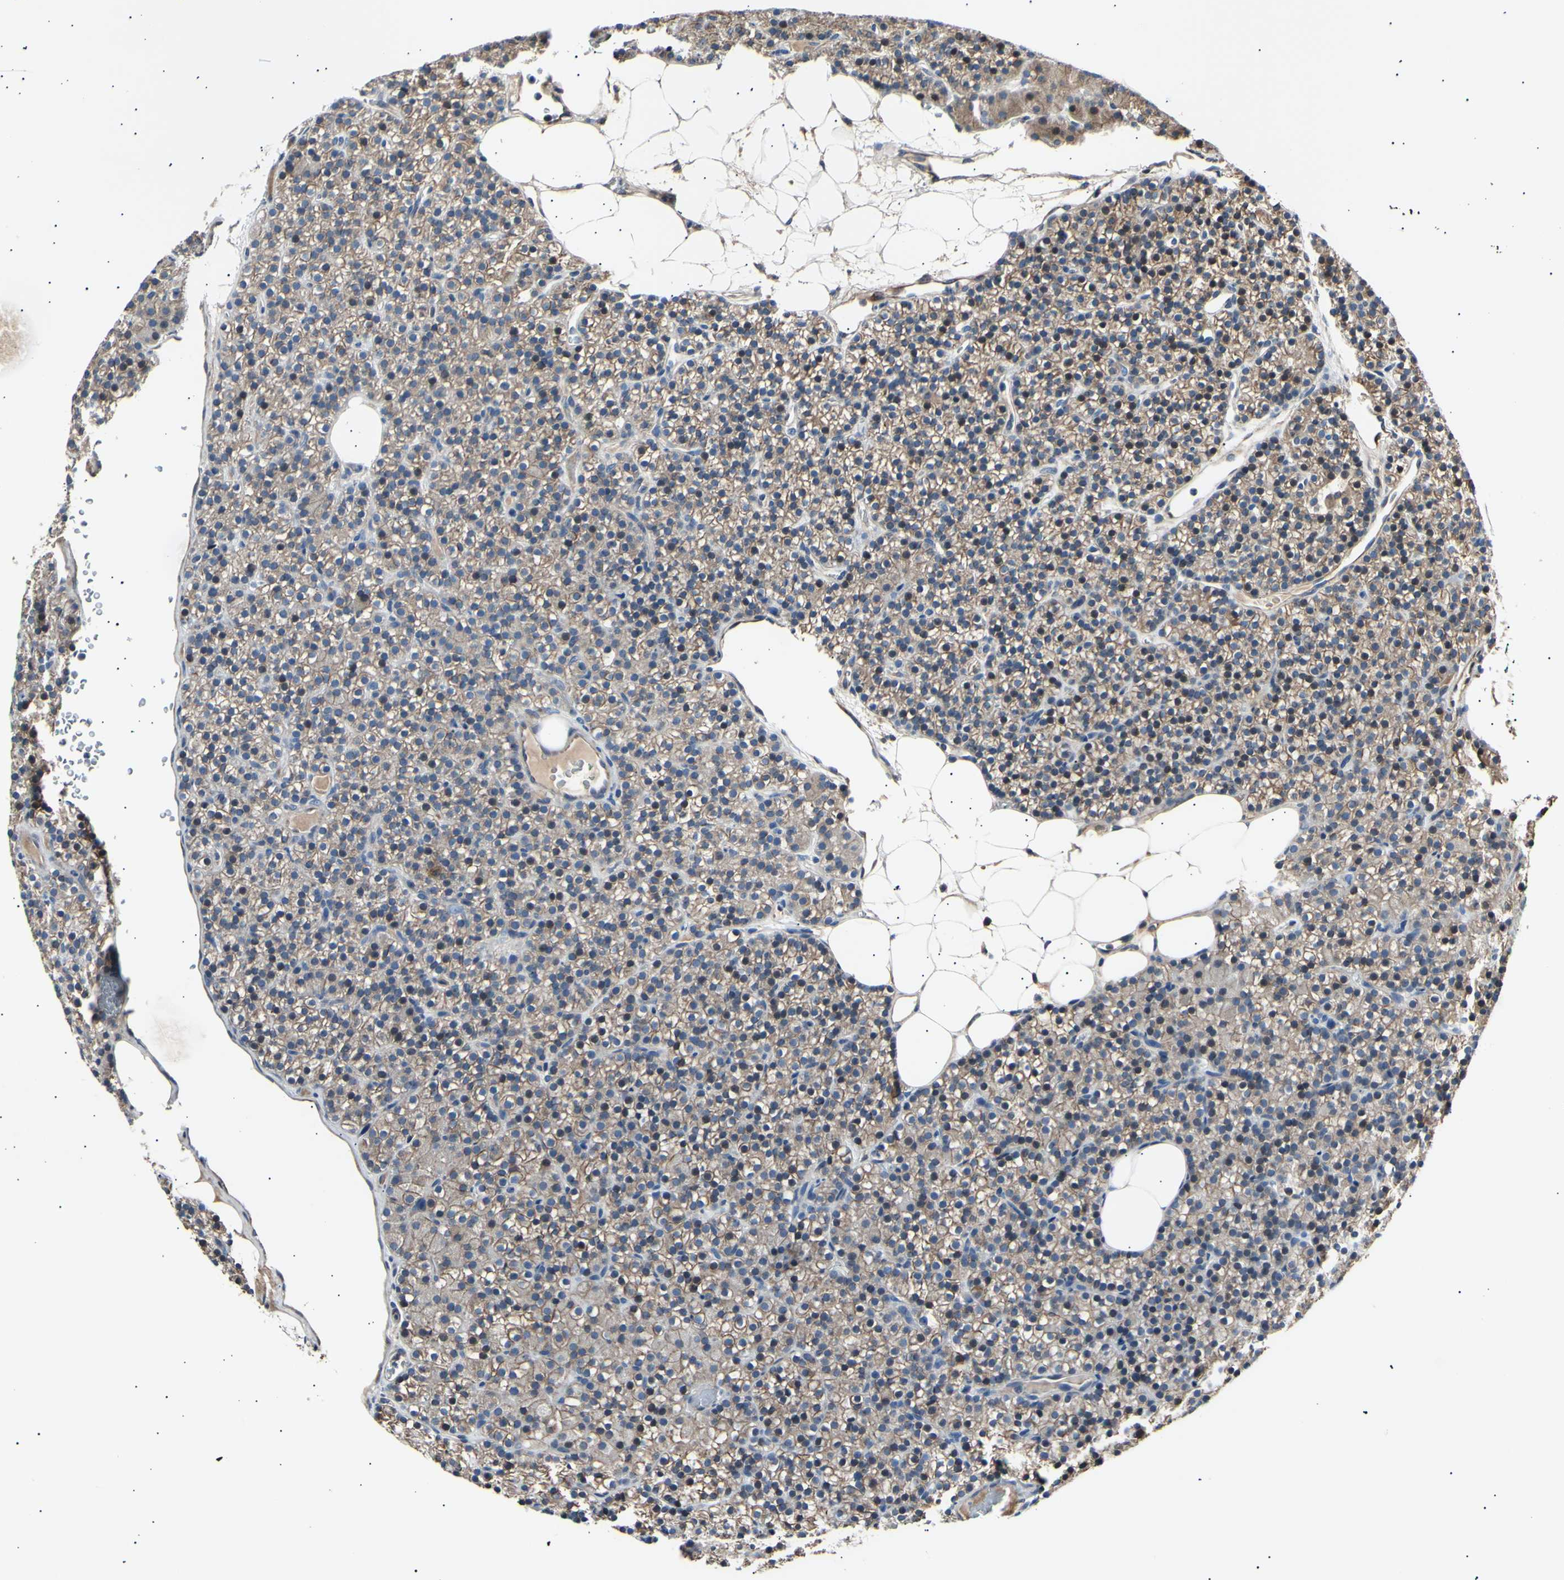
{"staining": {"intensity": "moderate", "quantity": ">75%", "location": "cytoplasmic/membranous"}, "tissue": "parathyroid gland", "cell_type": "Glandular cells", "image_type": "normal", "snomed": [{"axis": "morphology", "description": "Normal tissue, NOS"}, {"axis": "morphology", "description": "Hyperplasia, NOS"}, {"axis": "topography", "description": "Parathyroid gland"}], "caption": "This is a micrograph of IHC staining of benign parathyroid gland, which shows moderate staining in the cytoplasmic/membranous of glandular cells.", "gene": "ITGA6", "patient": {"sex": "male", "age": 44}}